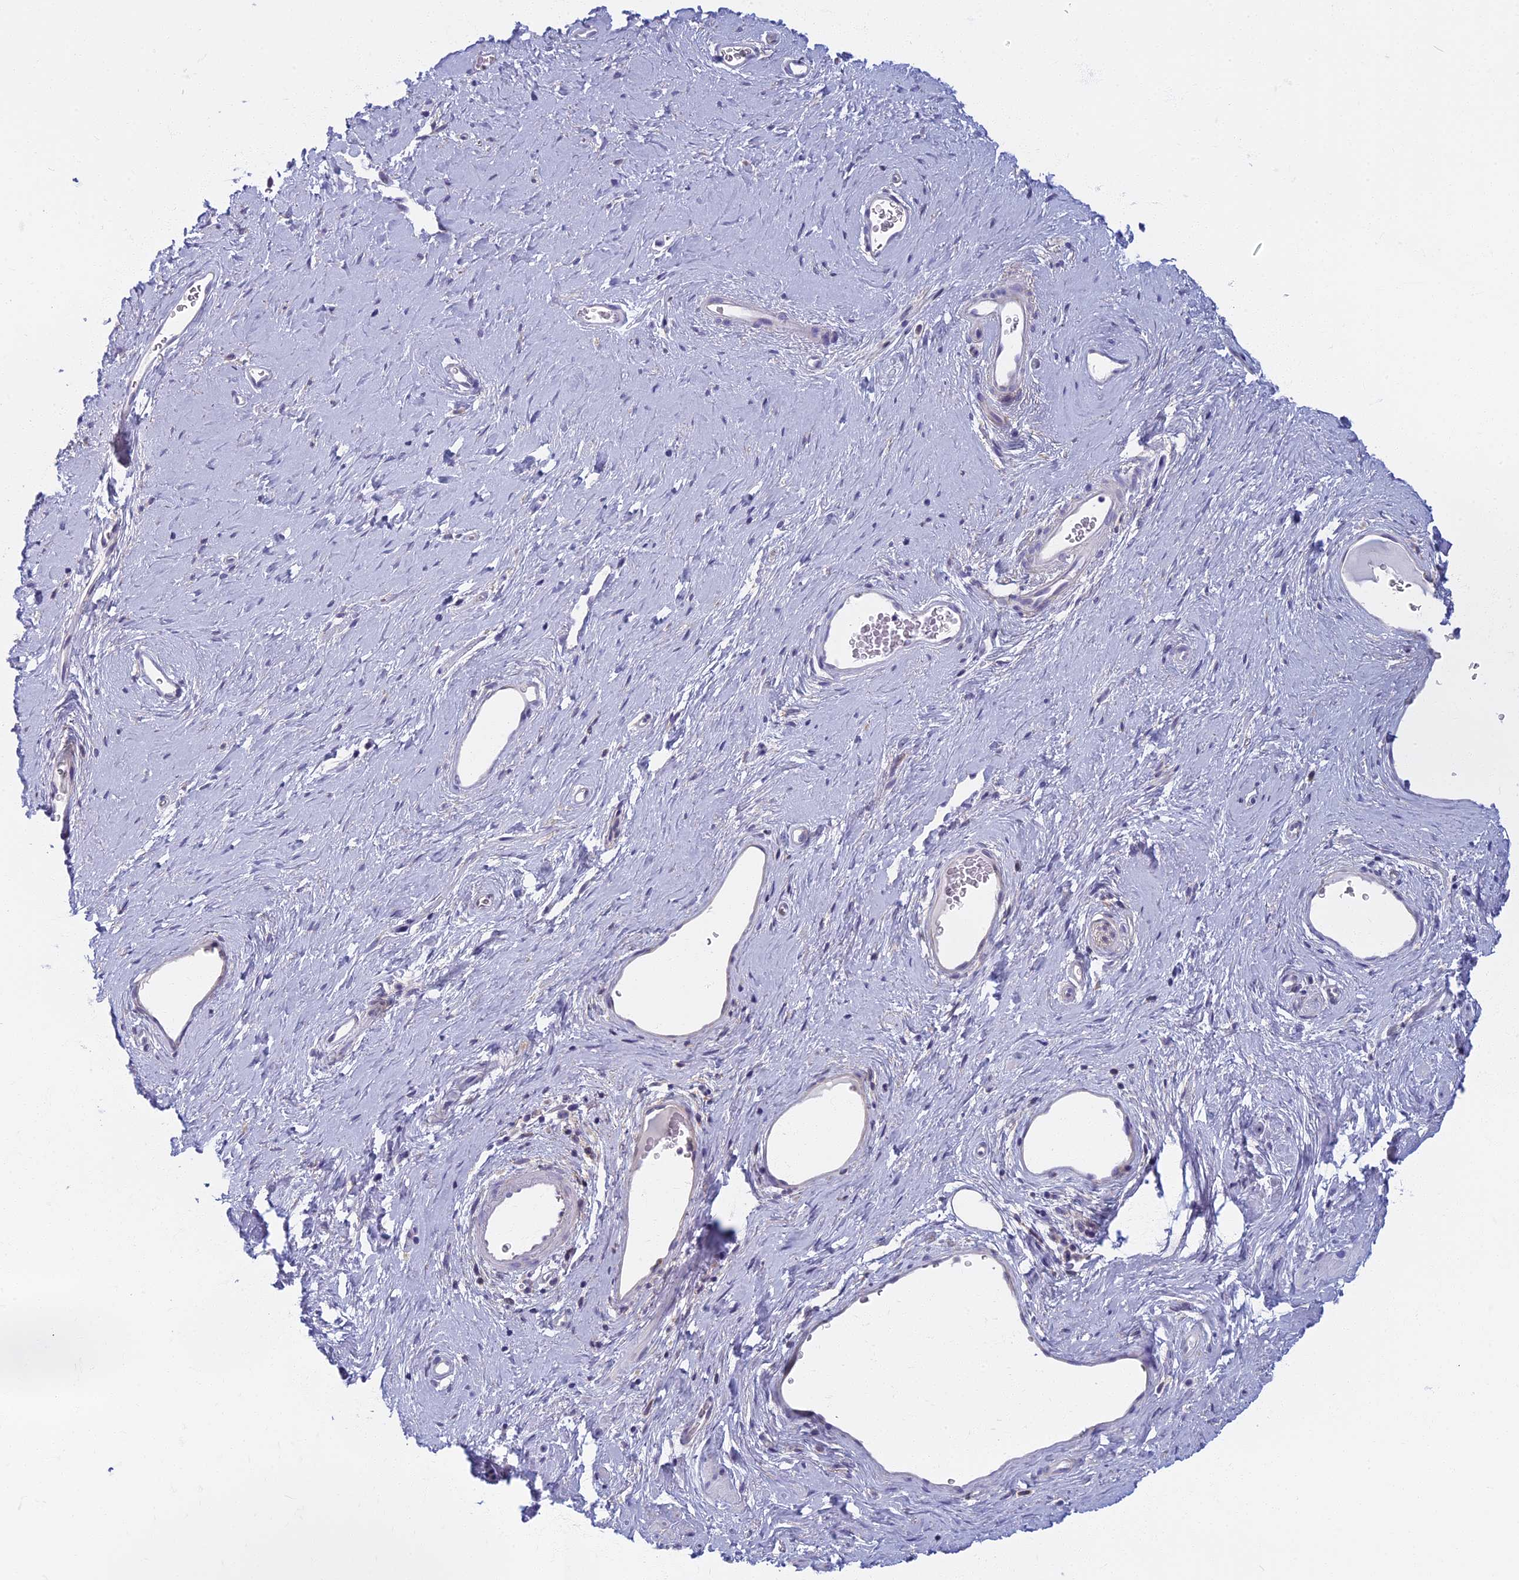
{"staining": {"intensity": "negative", "quantity": "none", "location": "none"}, "tissue": "adipose tissue", "cell_type": "Adipocytes", "image_type": "normal", "snomed": [{"axis": "morphology", "description": "Normal tissue, NOS"}, {"axis": "morphology", "description": "Adenocarcinoma, NOS"}, {"axis": "topography", "description": "Rectum"}, {"axis": "topography", "description": "Vagina"}, {"axis": "topography", "description": "Peripheral nerve tissue"}], "caption": "Protein analysis of benign adipose tissue demonstrates no significant positivity in adipocytes. The staining is performed using DAB (3,3'-diaminobenzidine) brown chromogen with nuclei counter-stained in using hematoxylin.", "gene": "DDX51", "patient": {"sex": "female", "age": 71}}